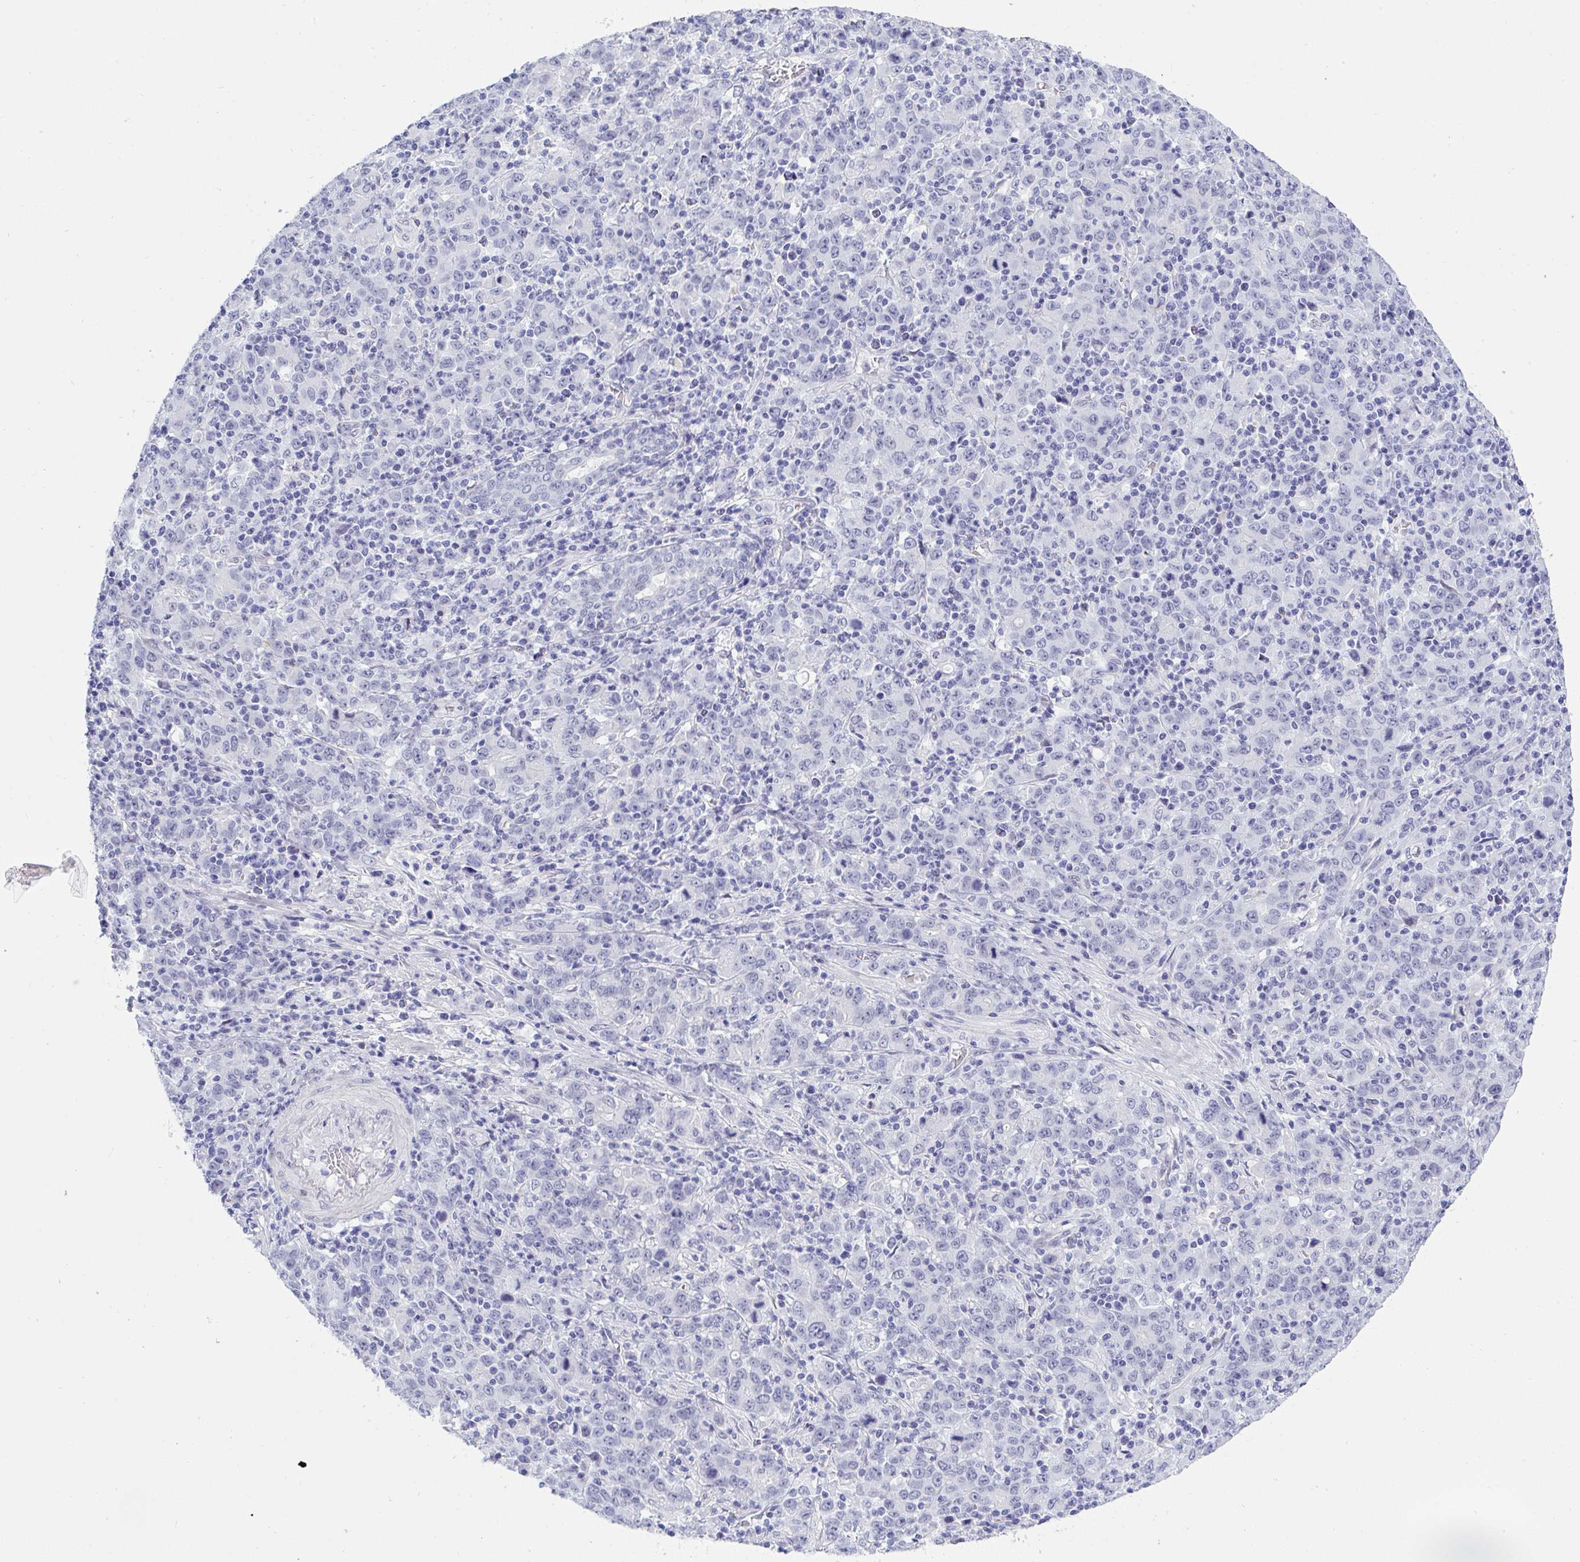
{"staining": {"intensity": "negative", "quantity": "none", "location": "none"}, "tissue": "stomach cancer", "cell_type": "Tumor cells", "image_type": "cancer", "snomed": [{"axis": "morphology", "description": "Adenocarcinoma, NOS"}, {"axis": "topography", "description": "Stomach, upper"}], "caption": "IHC of human stomach cancer shows no expression in tumor cells. (IHC, brightfield microscopy, high magnification).", "gene": "MFSD4A", "patient": {"sex": "male", "age": 69}}